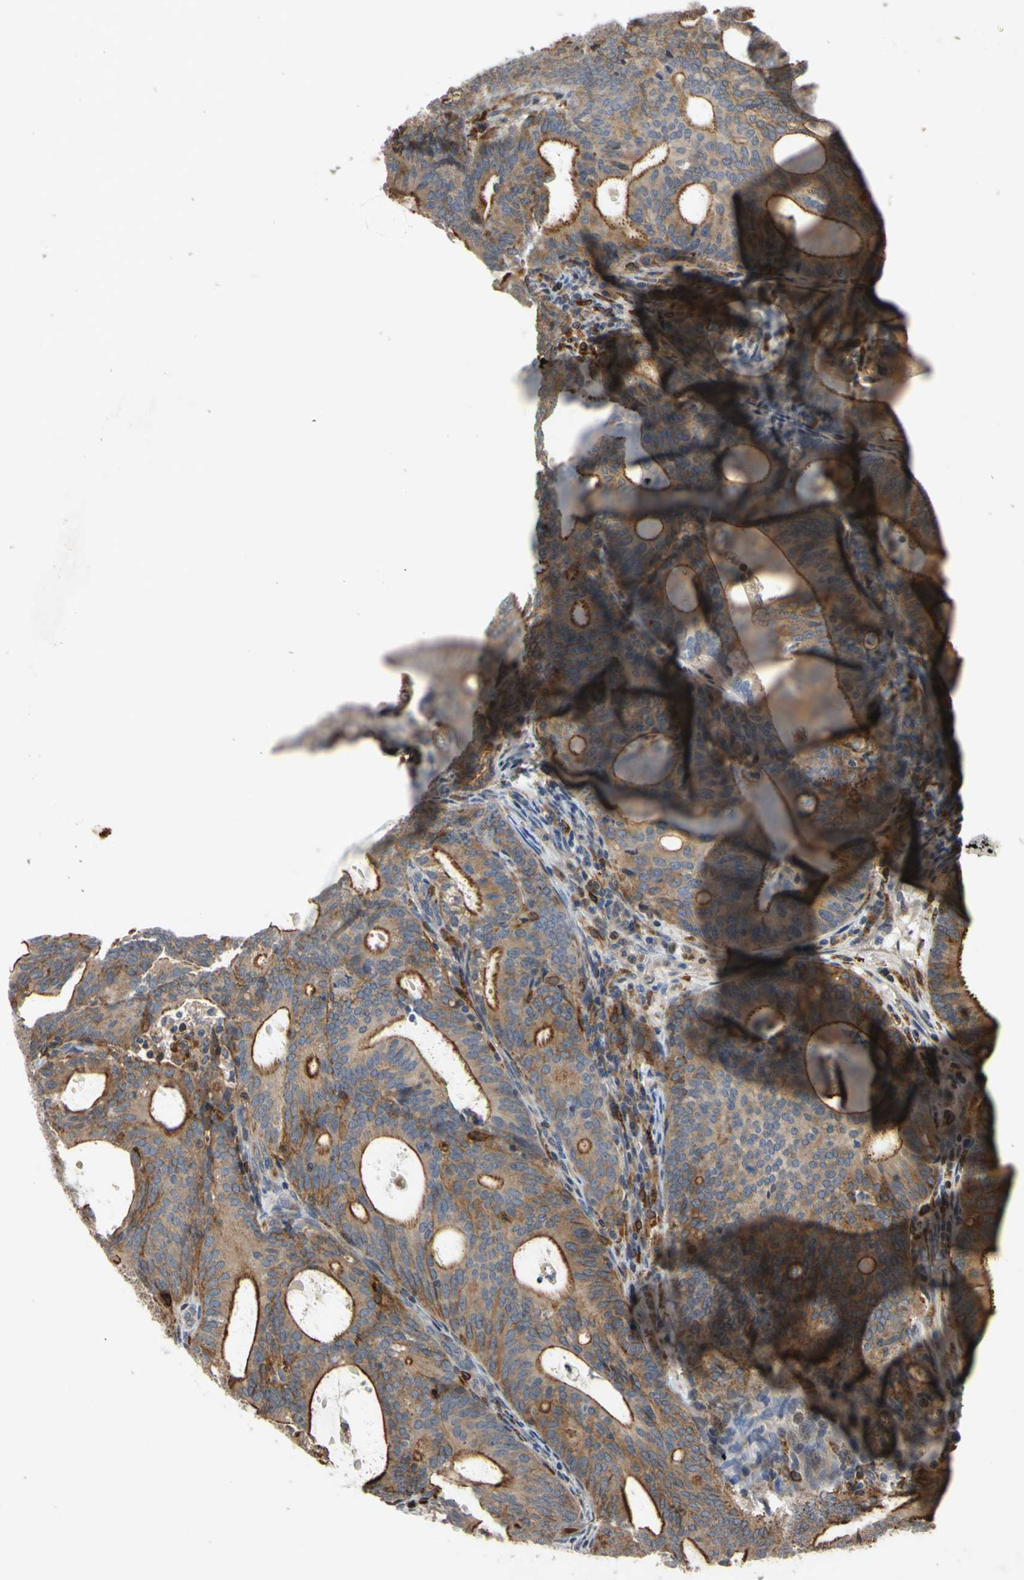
{"staining": {"intensity": "strong", "quantity": "25%-75%", "location": "cytoplasmic/membranous"}, "tissue": "endometrial cancer", "cell_type": "Tumor cells", "image_type": "cancer", "snomed": [{"axis": "morphology", "description": "Adenocarcinoma, NOS"}, {"axis": "topography", "description": "Uterus"}], "caption": "Immunohistochemistry (IHC) (DAB) staining of human adenocarcinoma (endometrial) exhibits strong cytoplasmic/membranous protein positivity in about 25%-75% of tumor cells.", "gene": "PLXNA2", "patient": {"sex": "female", "age": 83}}